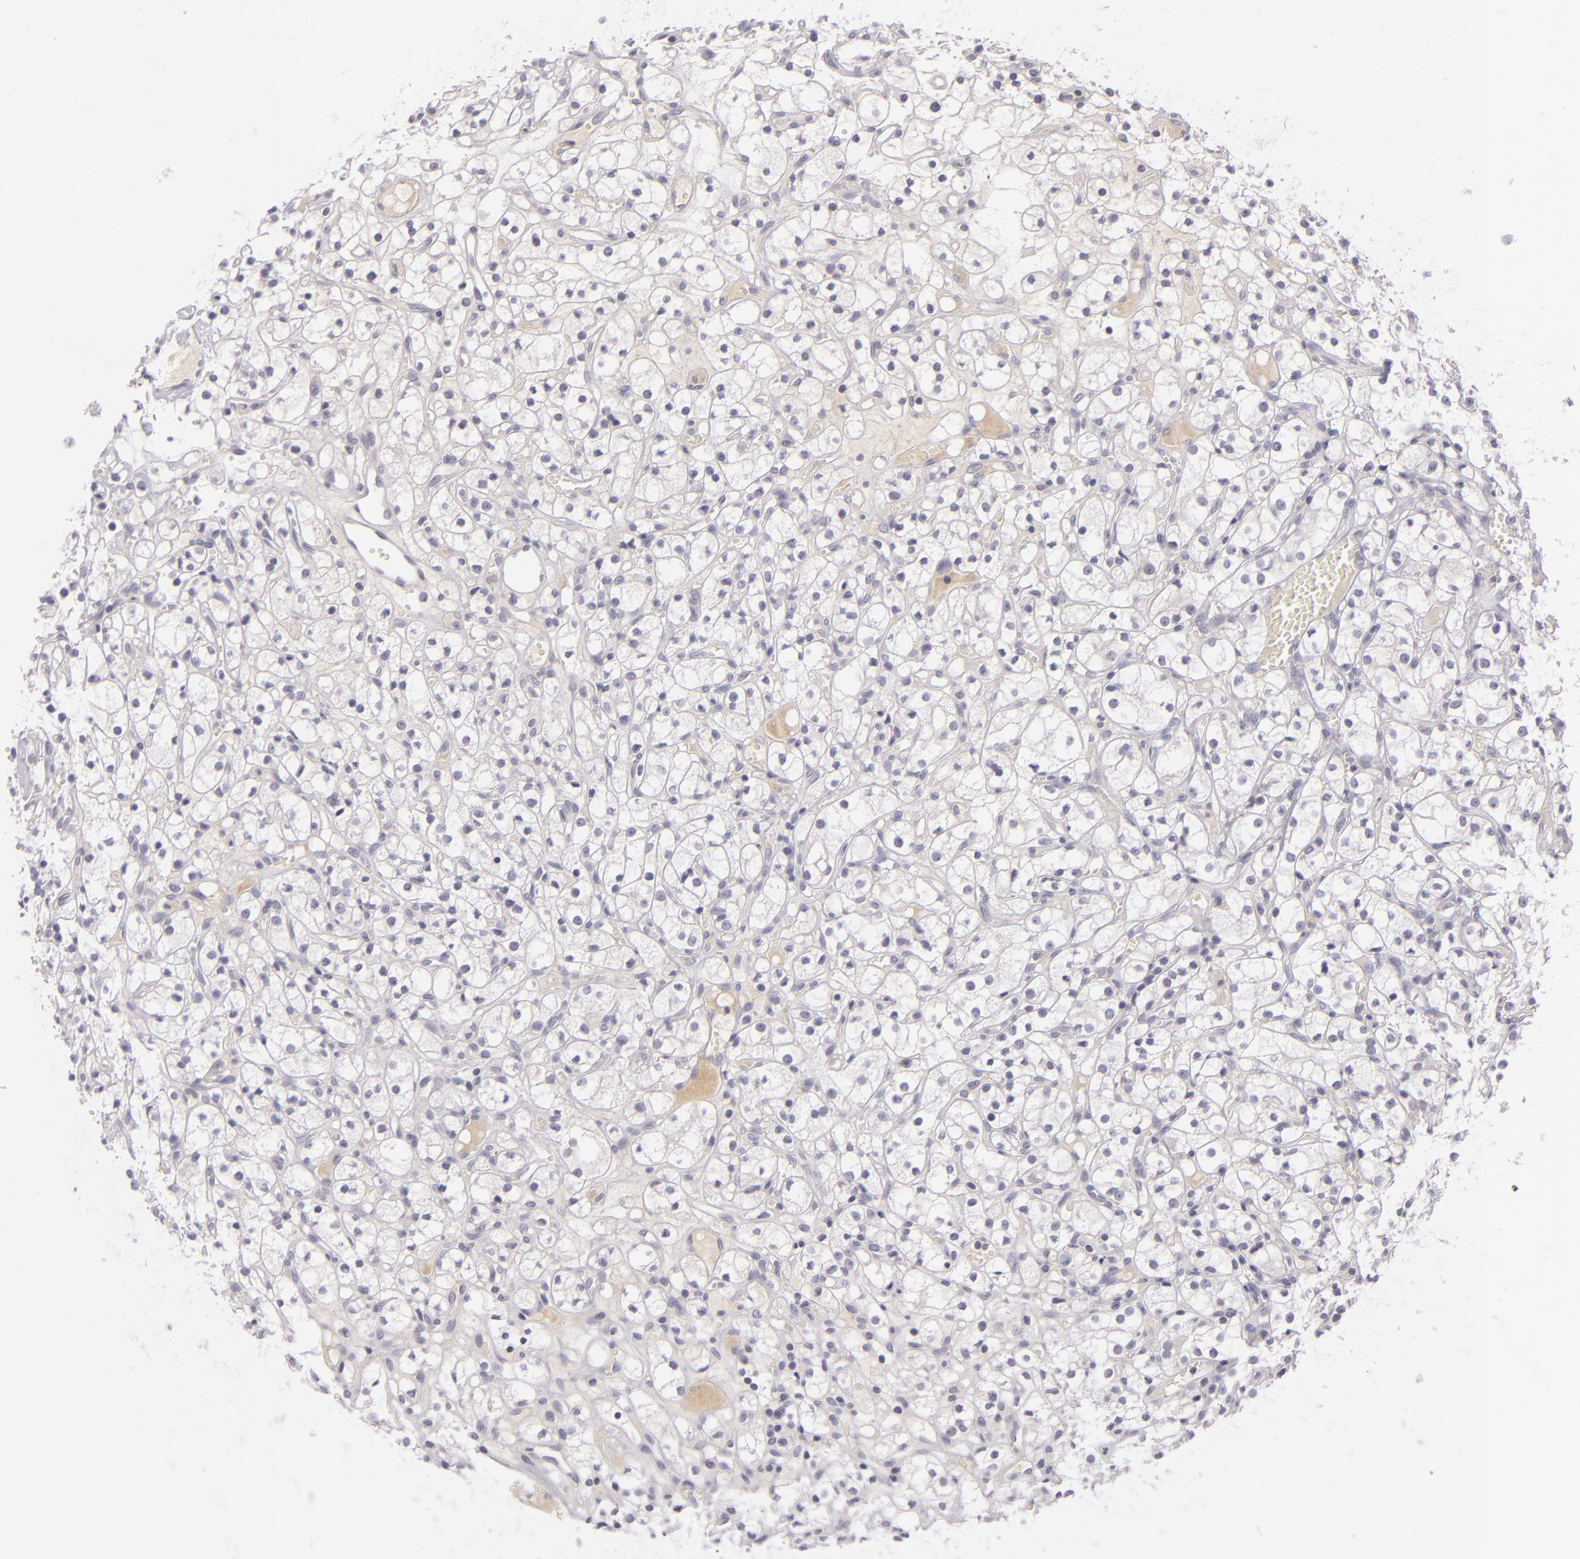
{"staining": {"intensity": "negative", "quantity": "none", "location": "none"}, "tissue": "renal cancer", "cell_type": "Tumor cells", "image_type": "cancer", "snomed": [{"axis": "morphology", "description": "Adenocarcinoma, NOS"}, {"axis": "topography", "description": "Kidney"}], "caption": "Human adenocarcinoma (renal) stained for a protein using IHC reveals no positivity in tumor cells.", "gene": "DAG1", "patient": {"sex": "male", "age": 61}}